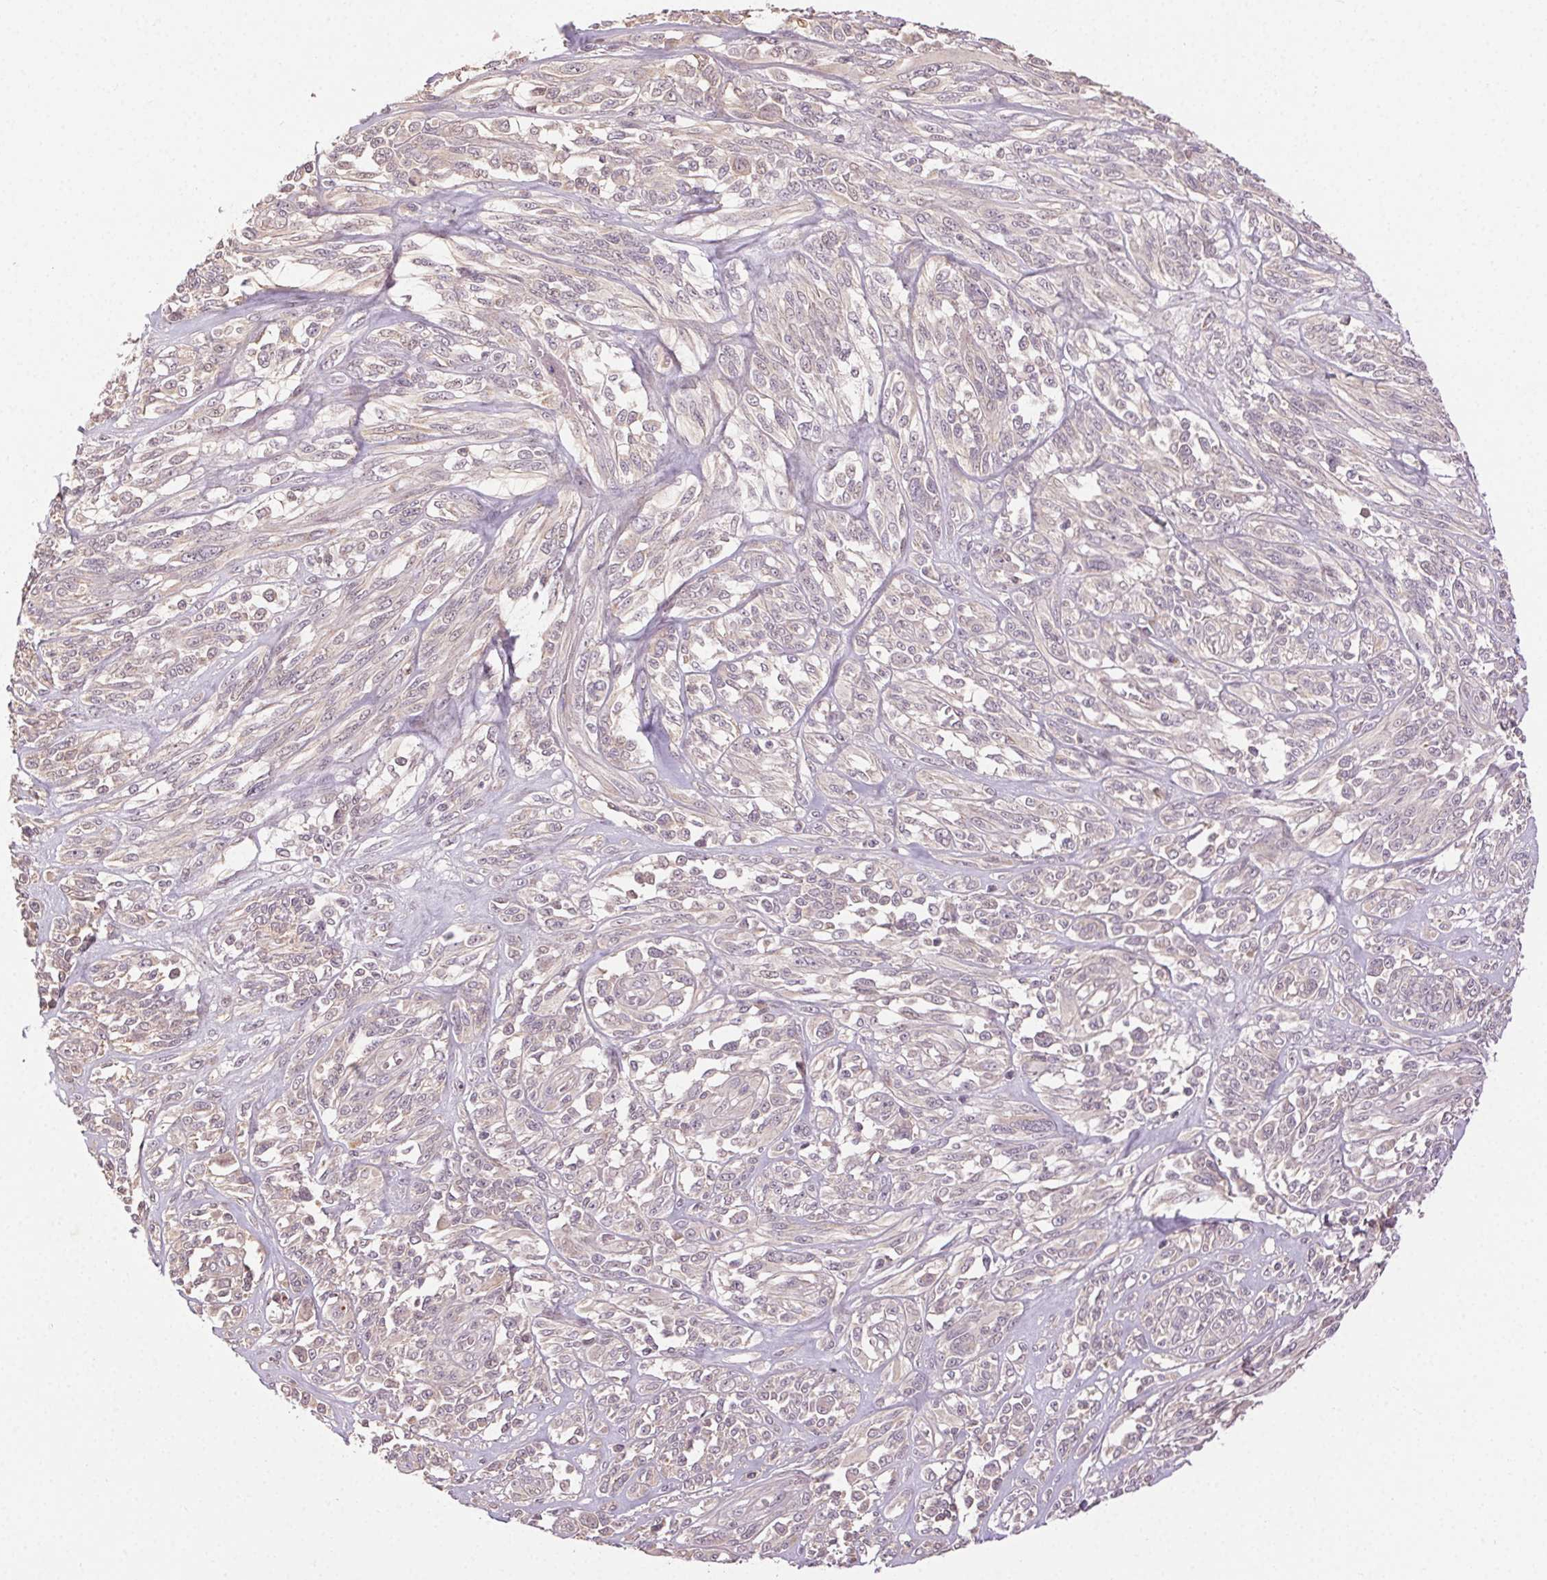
{"staining": {"intensity": "negative", "quantity": "none", "location": "none"}, "tissue": "melanoma", "cell_type": "Tumor cells", "image_type": "cancer", "snomed": [{"axis": "morphology", "description": "Malignant melanoma, NOS"}, {"axis": "topography", "description": "Skin"}], "caption": "Immunohistochemical staining of malignant melanoma shows no significant positivity in tumor cells.", "gene": "ATP1B3", "patient": {"sex": "female", "age": 91}}